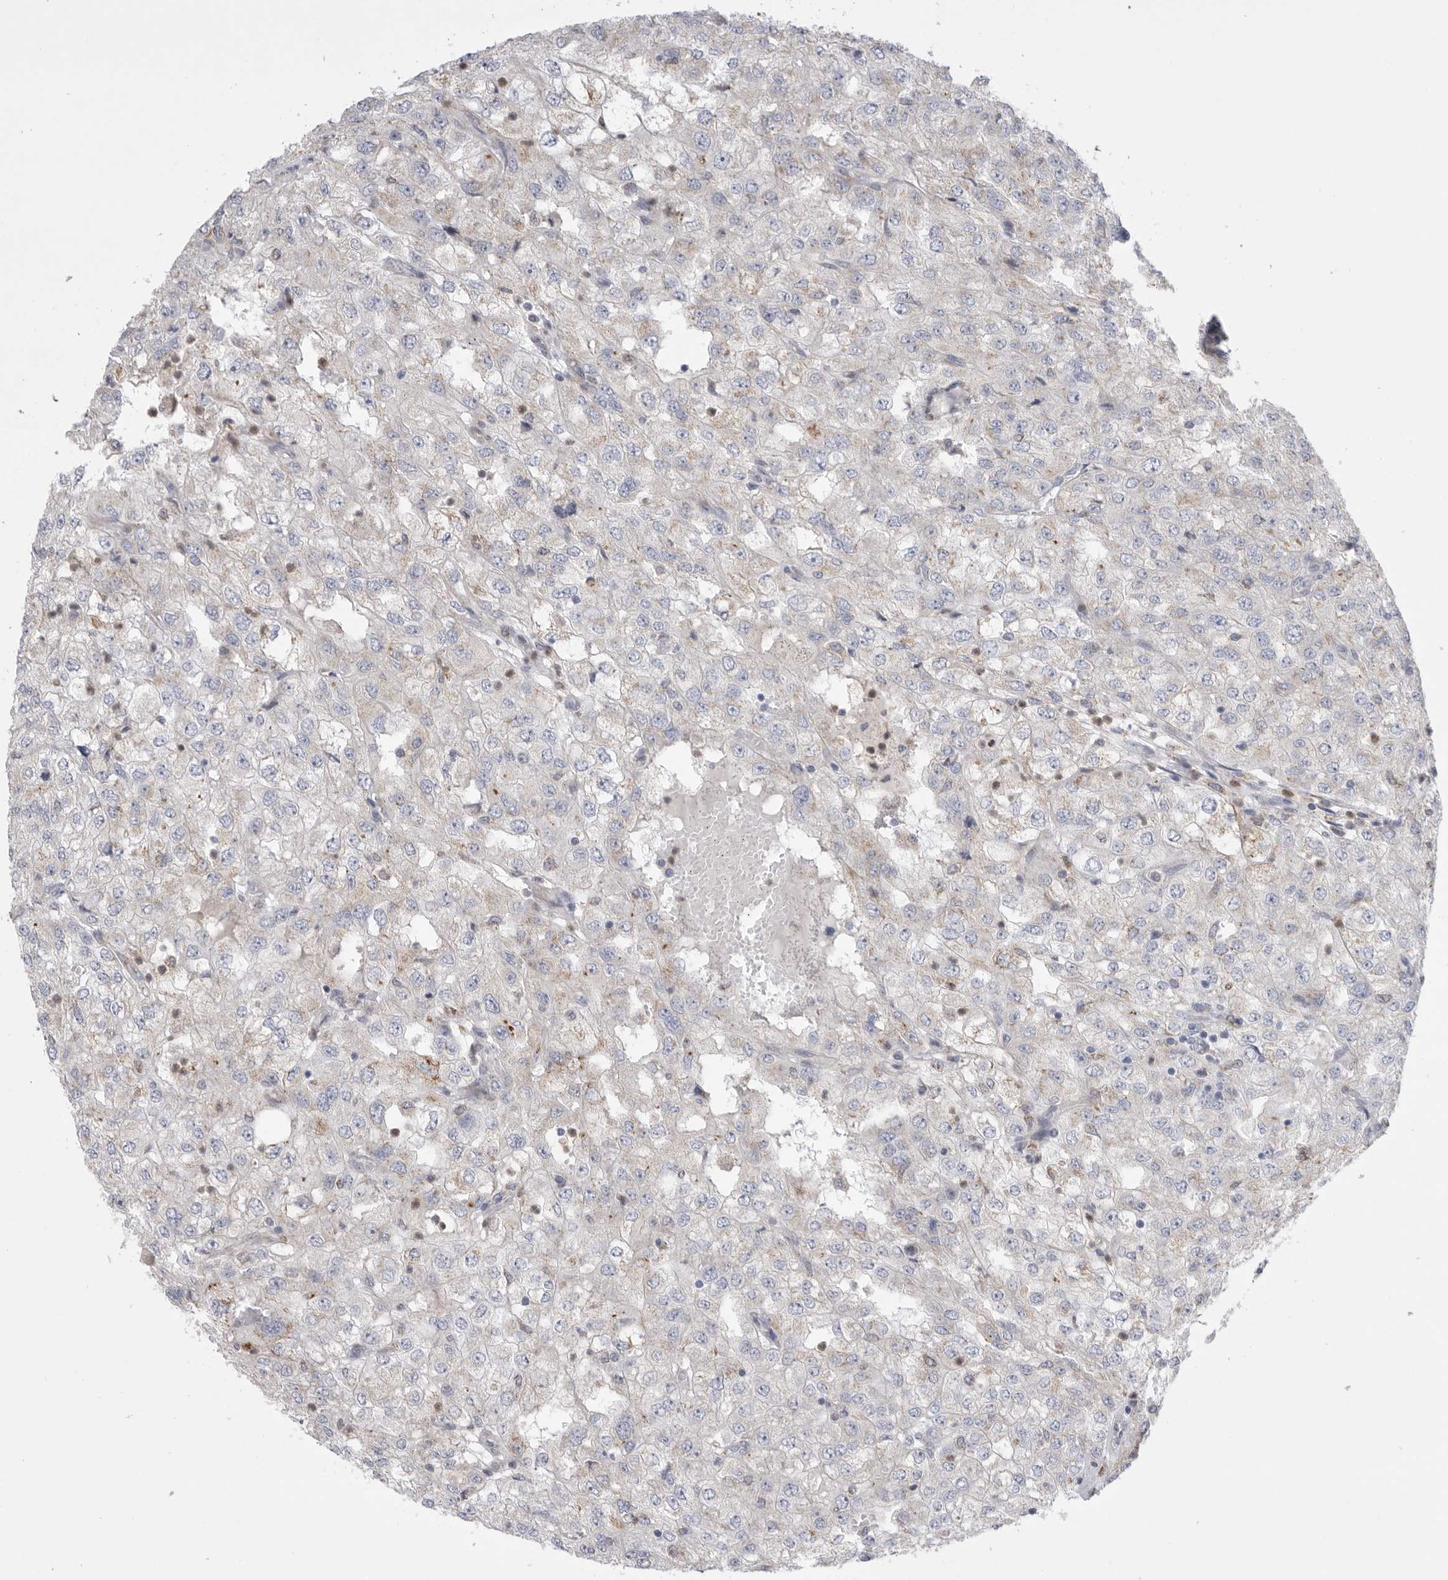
{"staining": {"intensity": "weak", "quantity": "<25%", "location": "cytoplasmic/membranous"}, "tissue": "renal cancer", "cell_type": "Tumor cells", "image_type": "cancer", "snomed": [{"axis": "morphology", "description": "Adenocarcinoma, NOS"}, {"axis": "topography", "description": "Kidney"}], "caption": "A photomicrograph of human adenocarcinoma (renal) is negative for staining in tumor cells.", "gene": "CCDC126", "patient": {"sex": "female", "age": 54}}